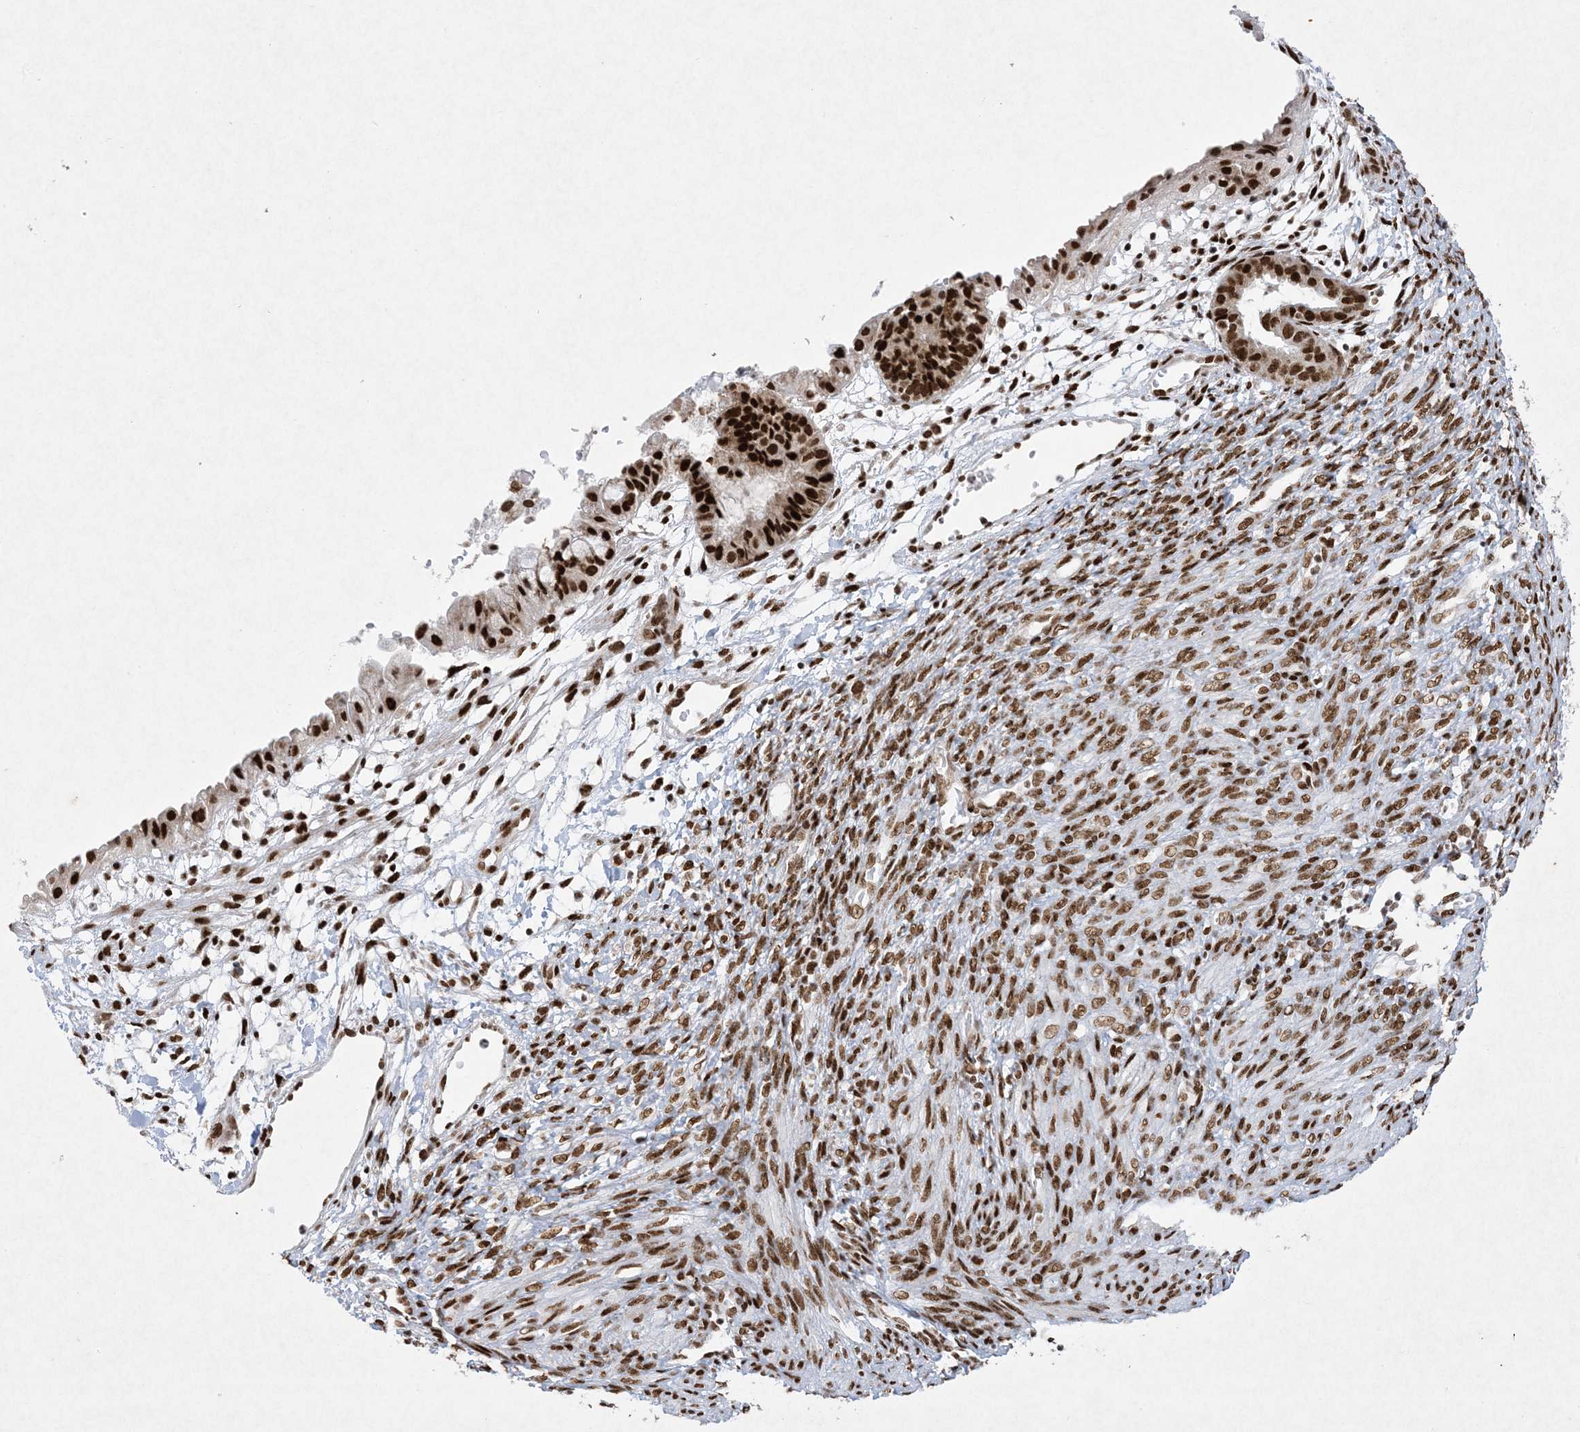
{"staining": {"intensity": "strong", "quantity": ">75%", "location": "nuclear"}, "tissue": "cervical cancer", "cell_type": "Tumor cells", "image_type": "cancer", "snomed": [{"axis": "morphology", "description": "Normal tissue, NOS"}, {"axis": "morphology", "description": "Adenocarcinoma, NOS"}, {"axis": "topography", "description": "Cervix"}, {"axis": "topography", "description": "Endometrium"}], "caption": "Cervical adenocarcinoma stained with a brown dye displays strong nuclear positive staining in about >75% of tumor cells.", "gene": "PKNOX2", "patient": {"sex": "female", "age": 86}}